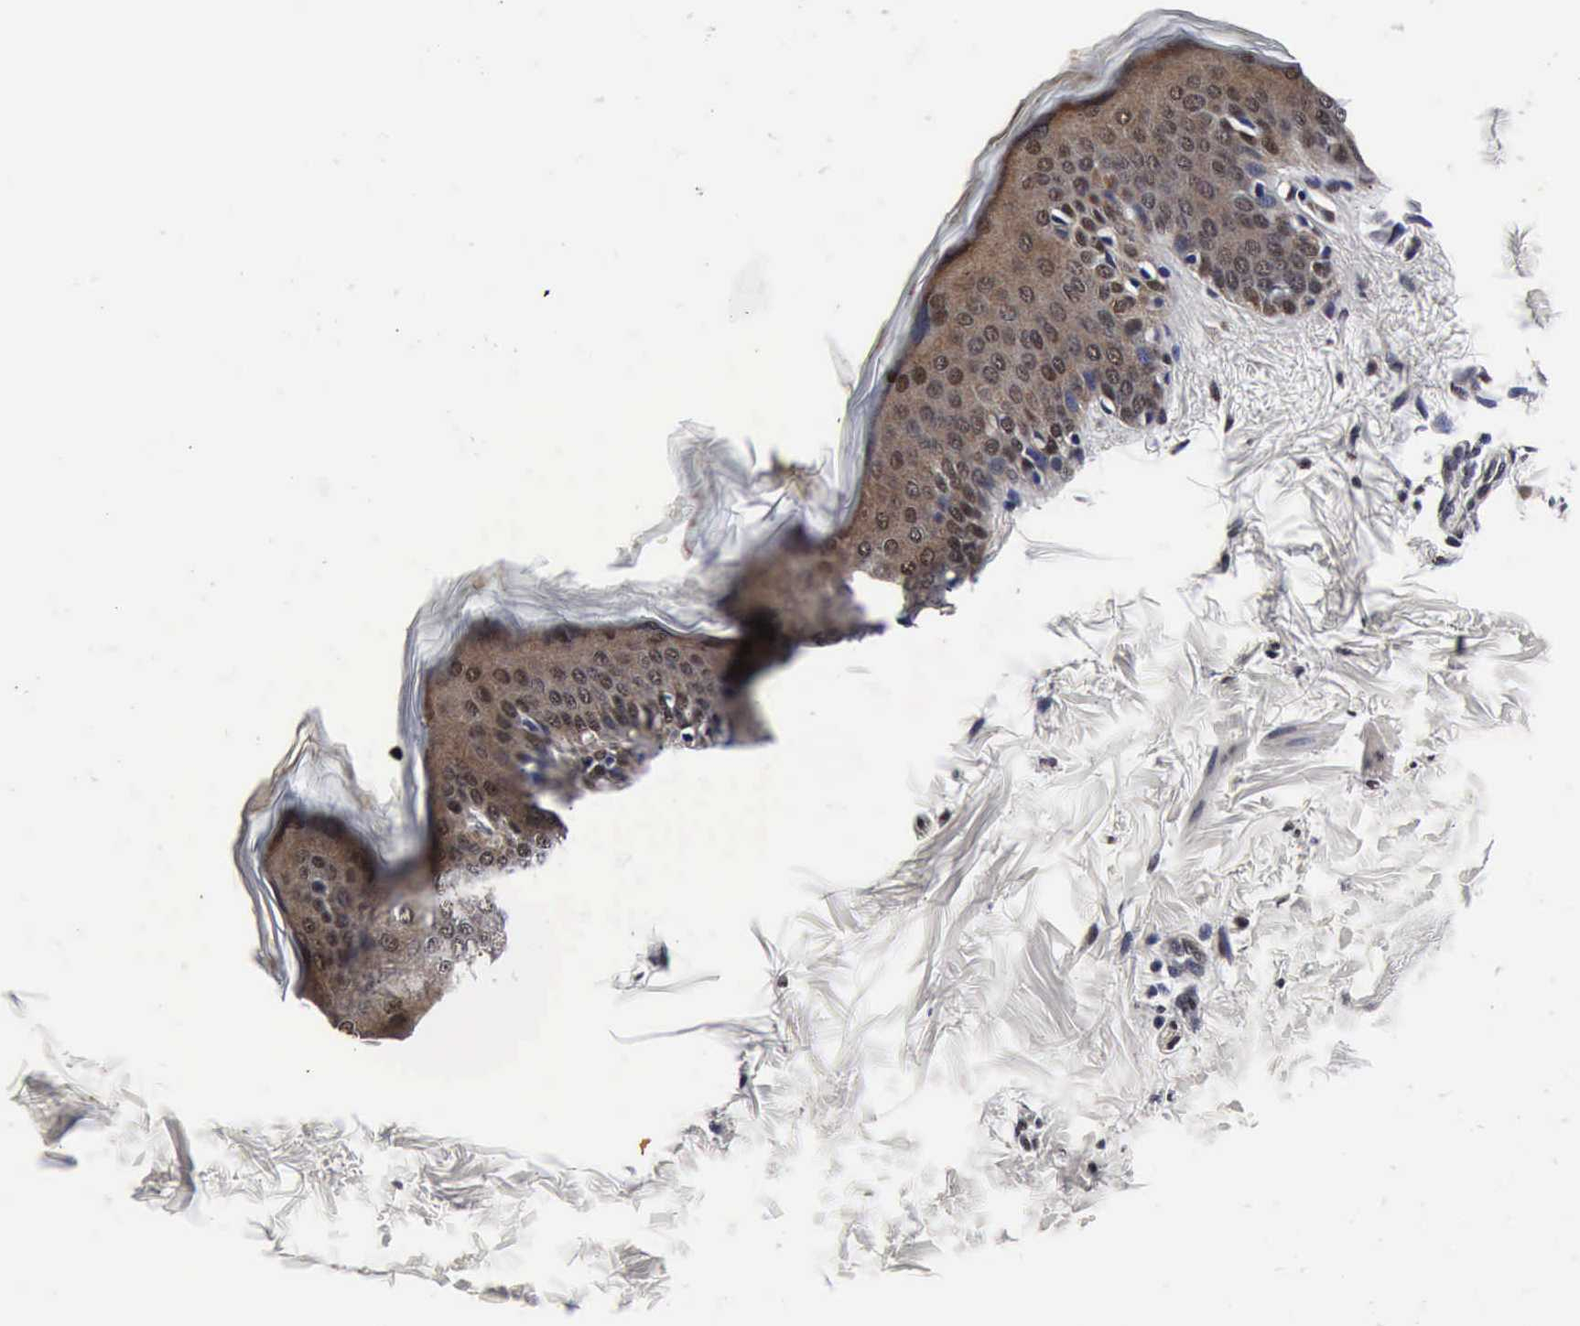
{"staining": {"intensity": "moderate", "quantity": ">75%", "location": "cytoplasmic/membranous"}, "tissue": "skin", "cell_type": "Fibroblasts", "image_type": "normal", "snomed": [{"axis": "morphology", "description": "Normal tissue, NOS"}, {"axis": "topography", "description": "Skin"}], "caption": "Protein staining of unremarkable skin exhibits moderate cytoplasmic/membranous expression in about >75% of fibroblasts.", "gene": "UBC", "patient": {"sex": "female", "age": 4}}